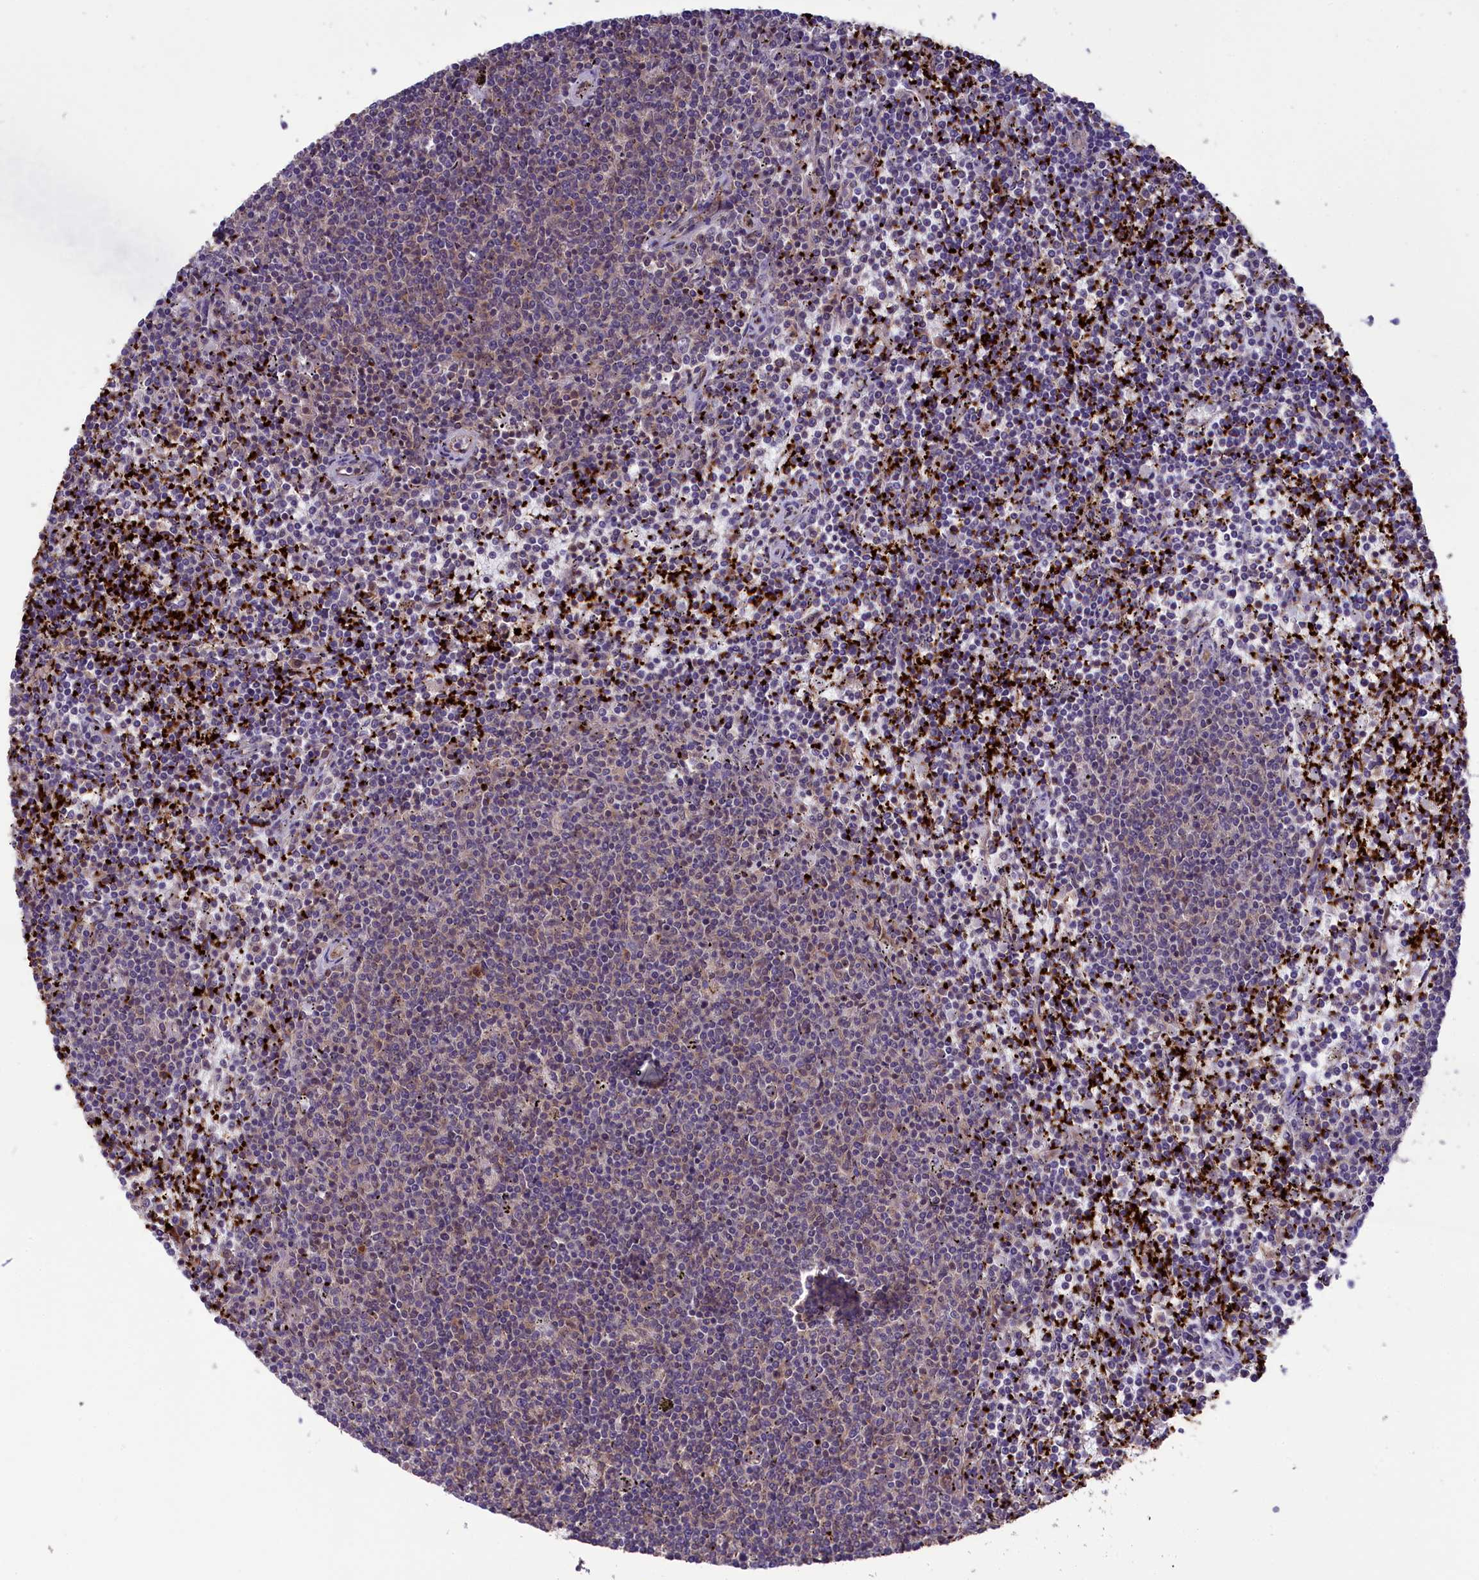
{"staining": {"intensity": "weak", "quantity": "<25%", "location": "cytoplasmic/membranous"}, "tissue": "lymphoma", "cell_type": "Tumor cells", "image_type": "cancer", "snomed": [{"axis": "morphology", "description": "Malignant lymphoma, non-Hodgkin's type, Low grade"}, {"axis": "topography", "description": "Spleen"}], "caption": "Lymphoma was stained to show a protein in brown. There is no significant positivity in tumor cells.", "gene": "HEATR3", "patient": {"sex": "female", "age": 50}}